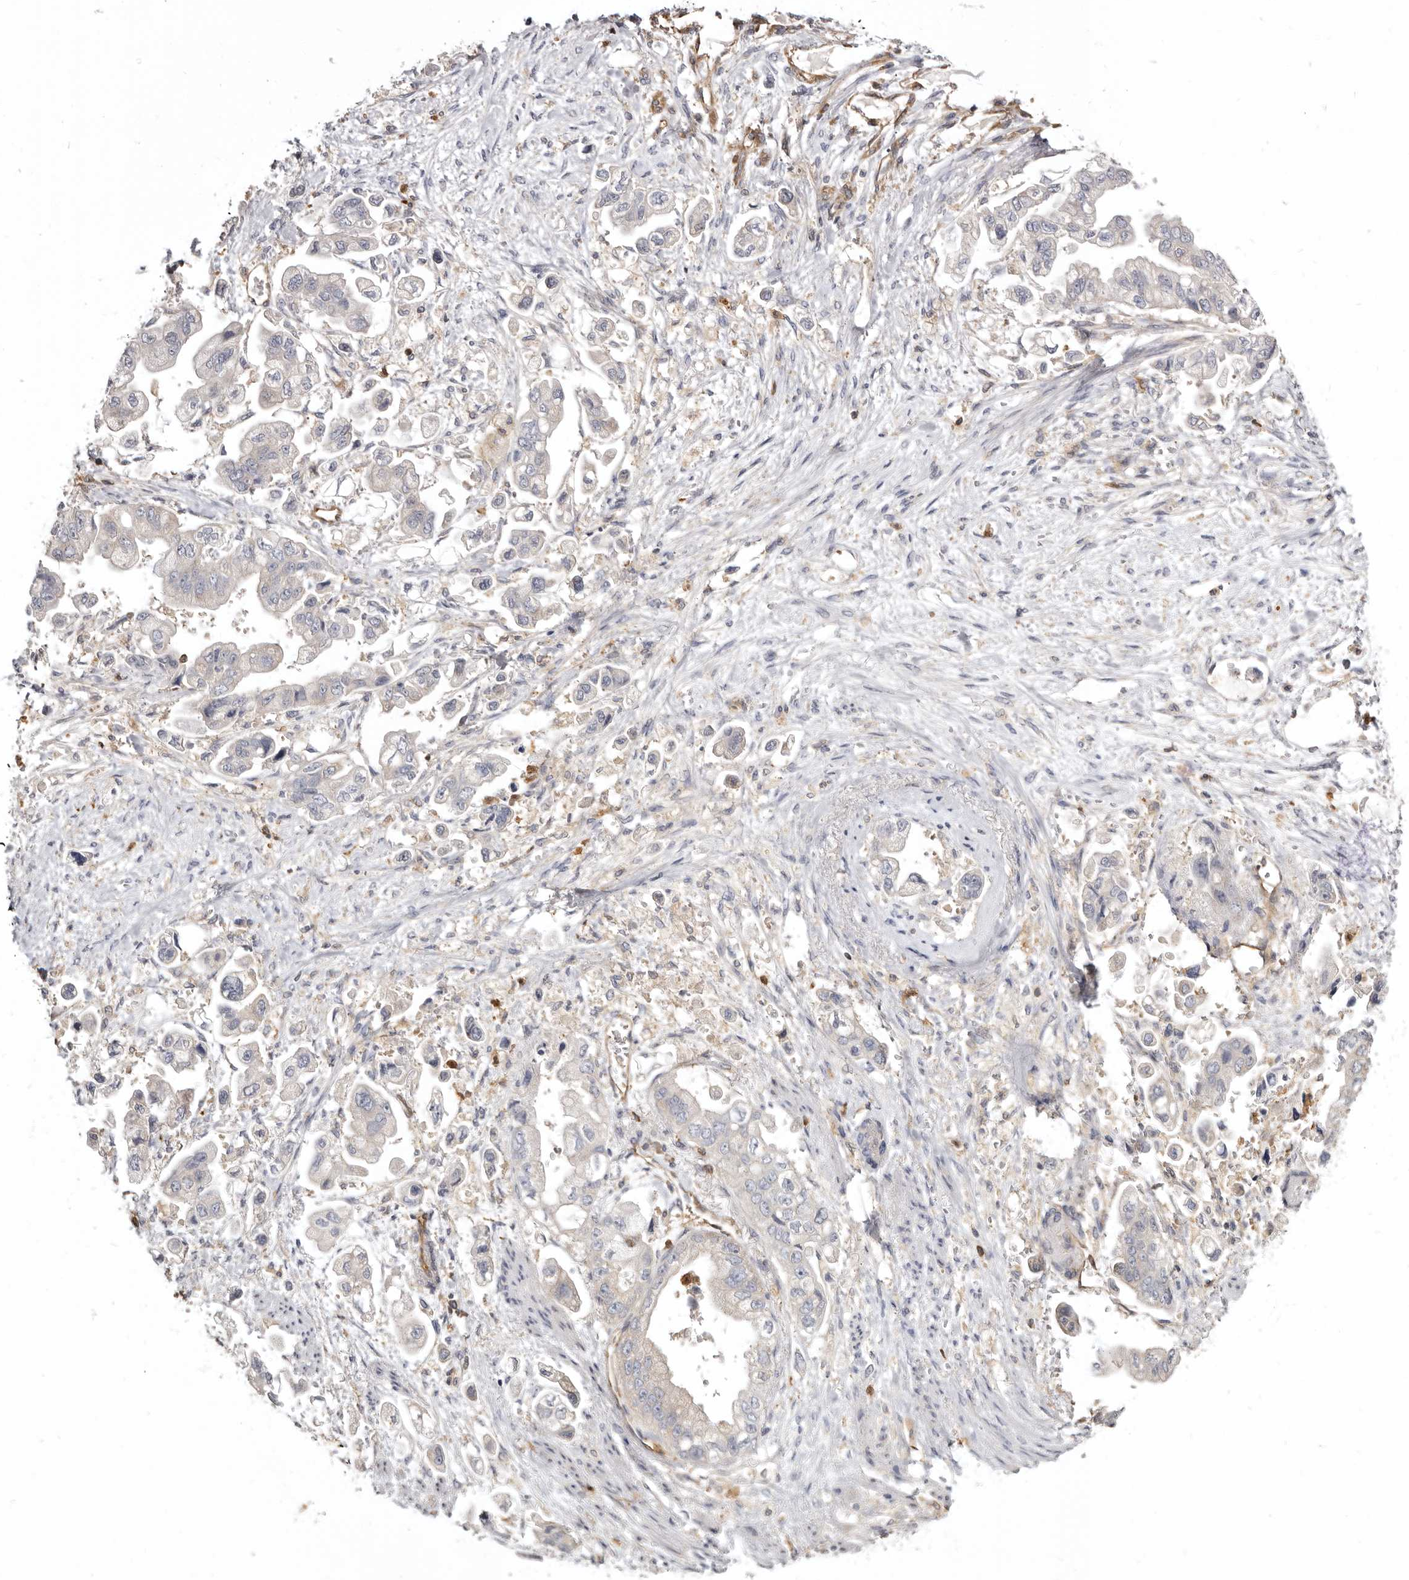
{"staining": {"intensity": "negative", "quantity": "none", "location": "none"}, "tissue": "stomach cancer", "cell_type": "Tumor cells", "image_type": "cancer", "snomed": [{"axis": "morphology", "description": "Adenocarcinoma, NOS"}, {"axis": "topography", "description": "Stomach"}], "caption": "Tumor cells are negative for protein expression in human stomach adenocarcinoma. (Stains: DAB (3,3'-diaminobenzidine) immunohistochemistry with hematoxylin counter stain, Microscopy: brightfield microscopy at high magnification).", "gene": "CBL", "patient": {"sex": "male", "age": 62}}